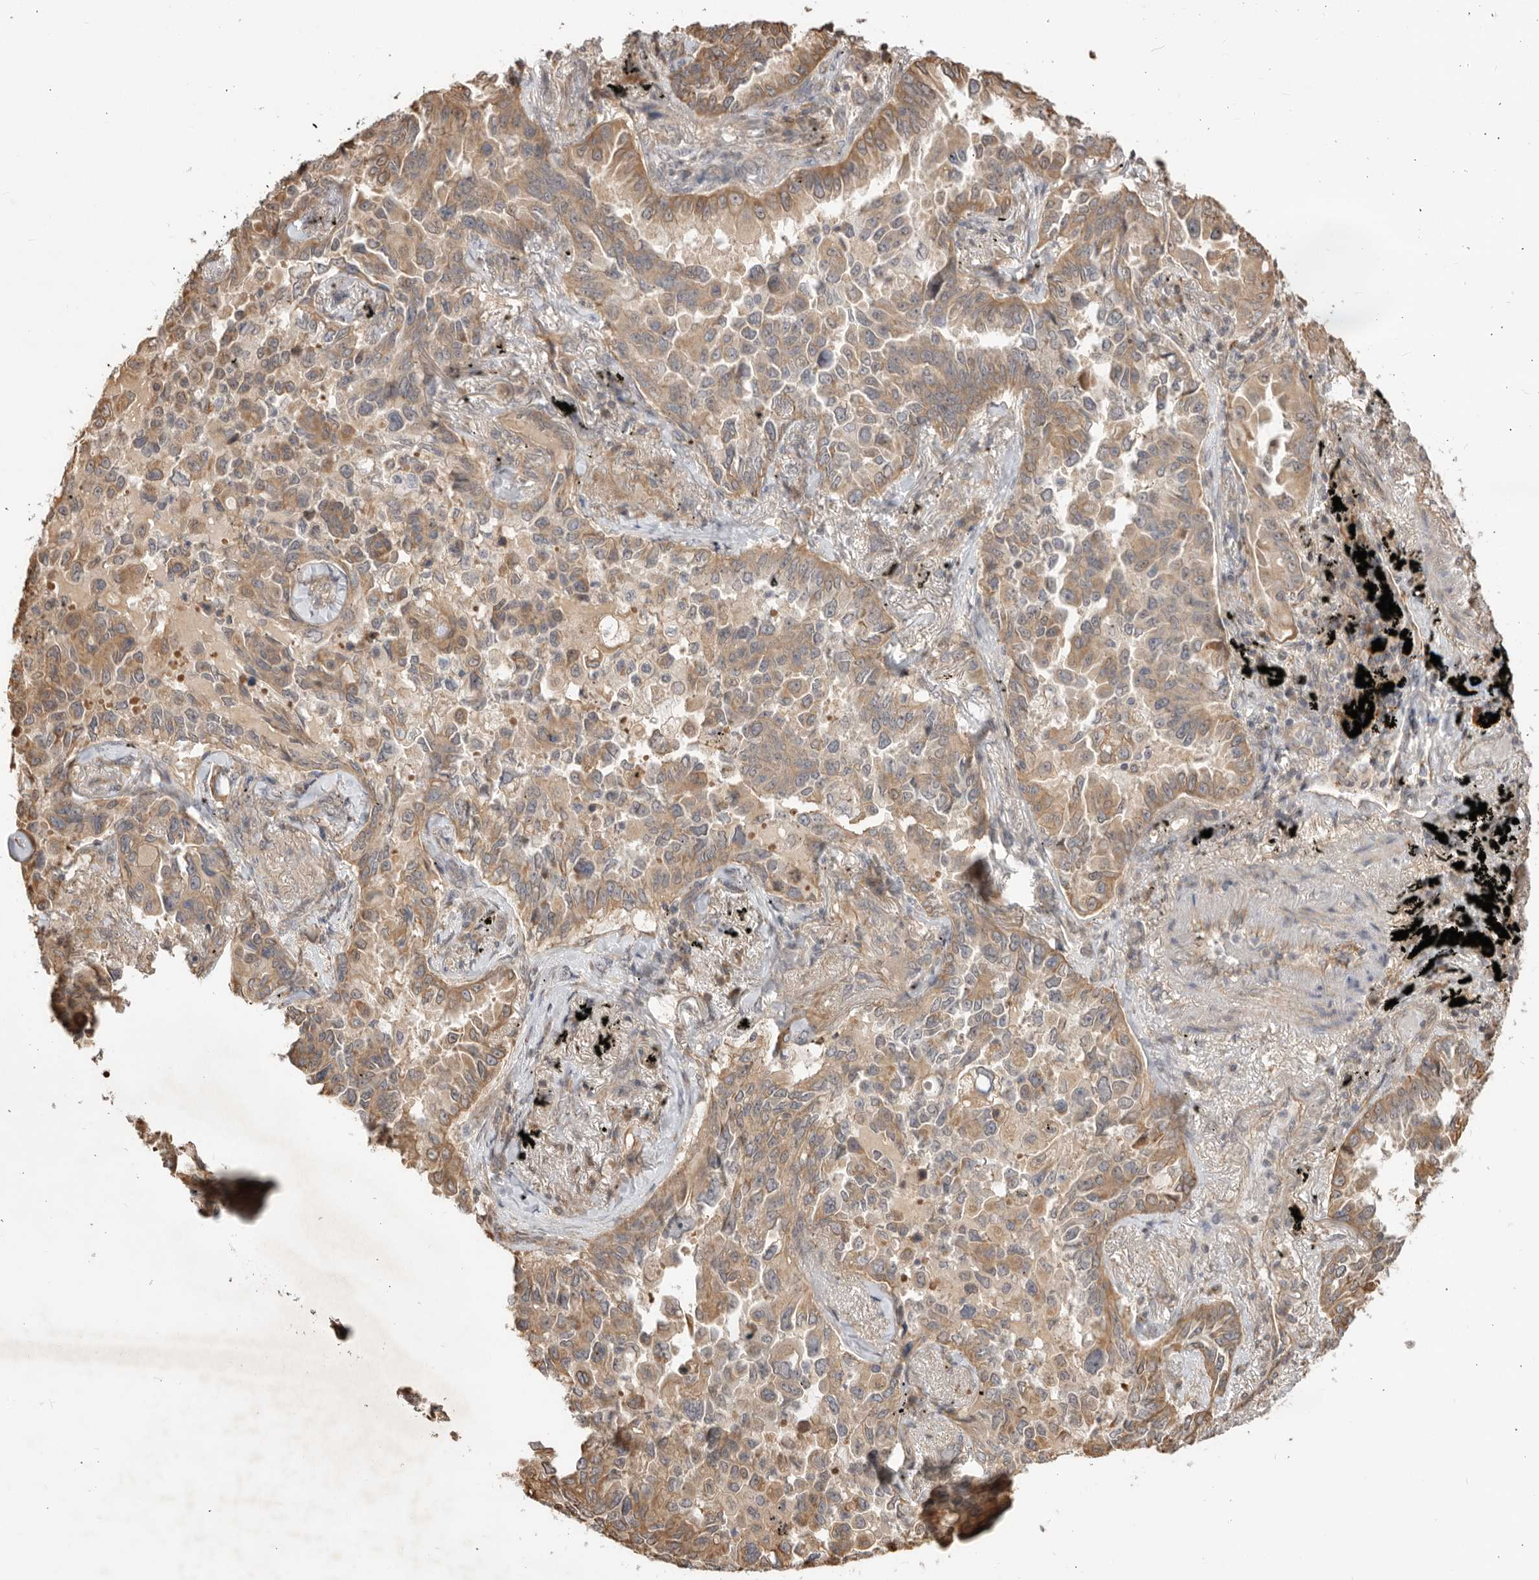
{"staining": {"intensity": "weak", "quantity": ">75%", "location": "cytoplasmic/membranous"}, "tissue": "lung cancer", "cell_type": "Tumor cells", "image_type": "cancer", "snomed": [{"axis": "morphology", "description": "Adenocarcinoma, NOS"}, {"axis": "topography", "description": "Lung"}], "caption": "Immunohistochemistry (IHC) histopathology image of lung cancer (adenocarcinoma) stained for a protein (brown), which shows low levels of weak cytoplasmic/membranous positivity in approximately >75% of tumor cells.", "gene": "DPH7", "patient": {"sex": "female", "age": 67}}